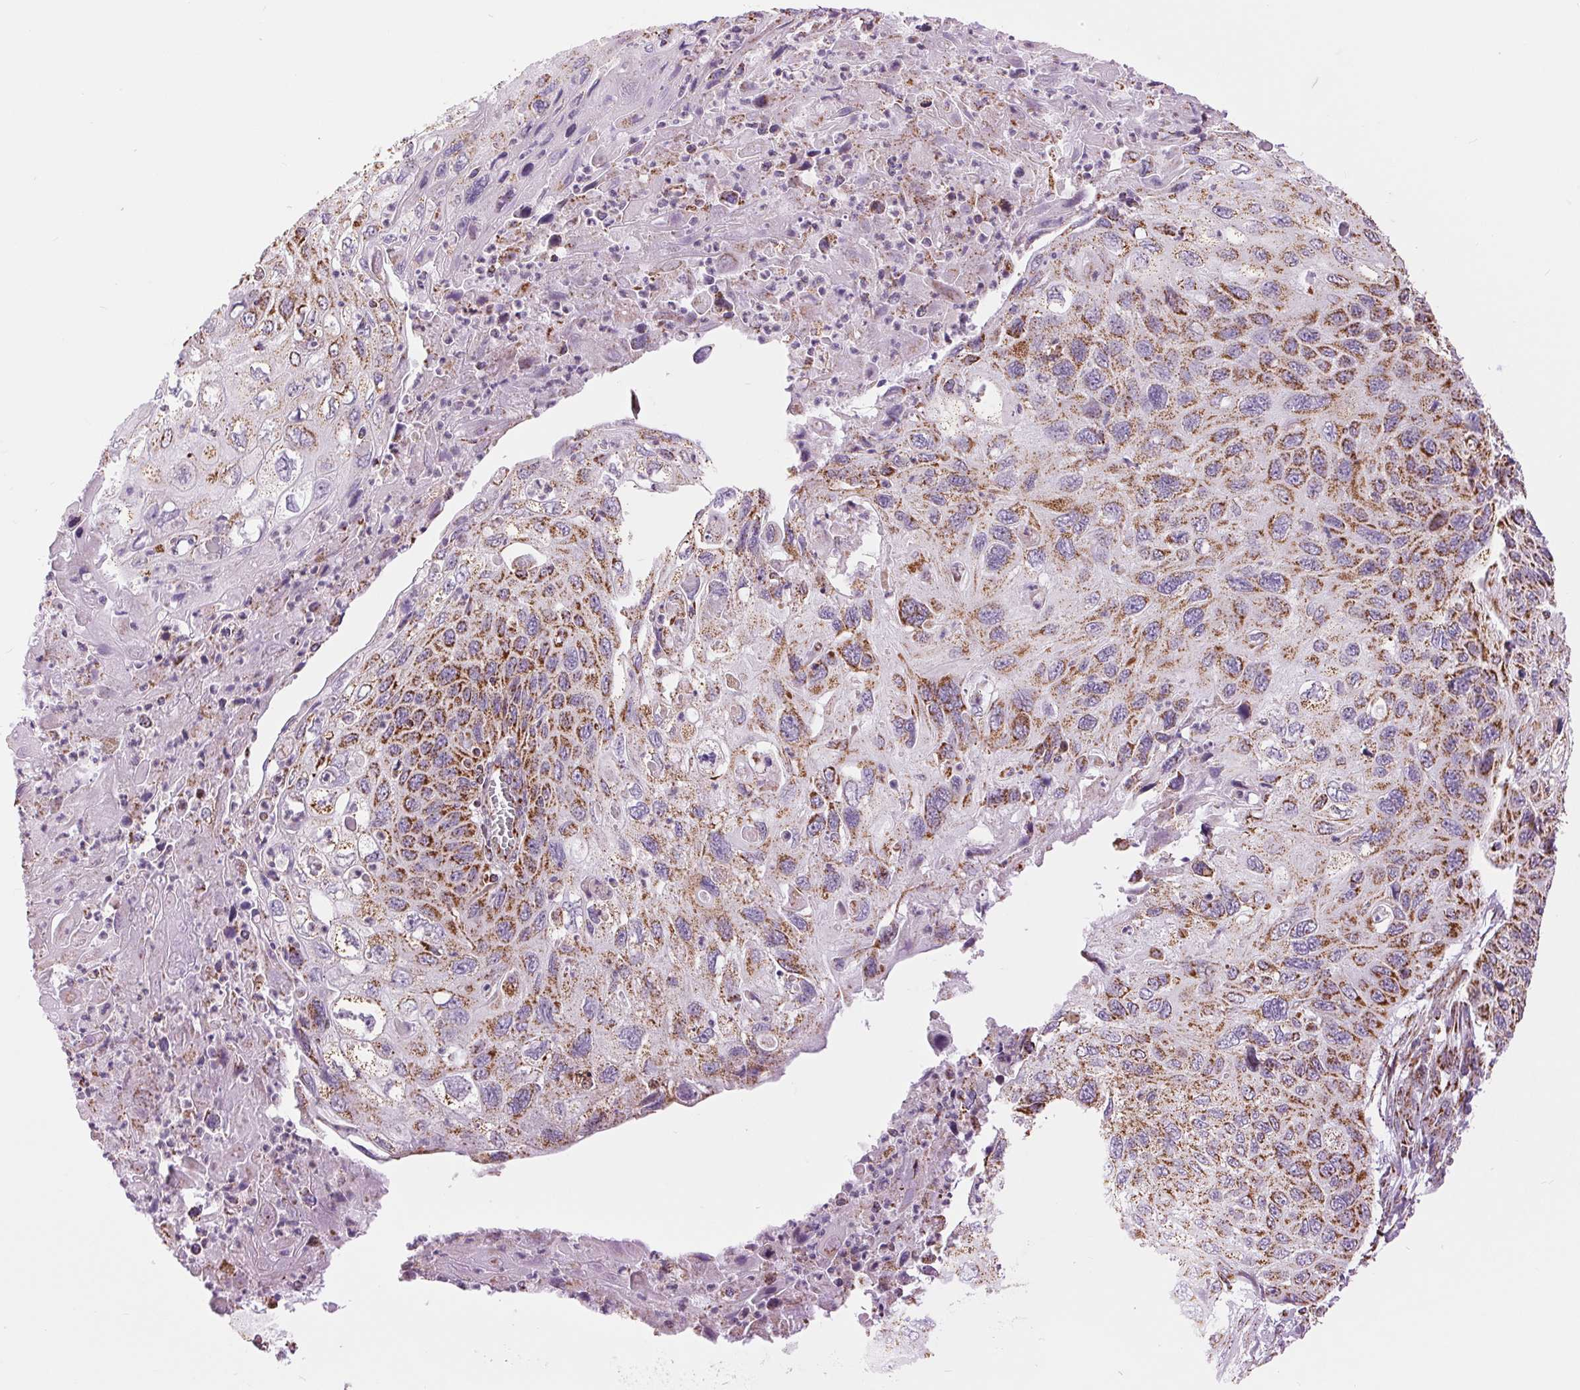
{"staining": {"intensity": "moderate", "quantity": "25%-75%", "location": "cytoplasmic/membranous"}, "tissue": "cervical cancer", "cell_type": "Tumor cells", "image_type": "cancer", "snomed": [{"axis": "morphology", "description": "Squamous cell carcinoma, NOS"}, {"axis": "topography", "description": "Cervix"}], "caption": "IHC (DAB (3,3'-diaminobenzidine)) staining of squamous cell carcinoma (cervical) shows moderate cytoplasmic/membranous protein staining in about 25%-75% of tumor cells.", "gene": "ATP5PB", "patient": {"sex": "female", "age": 70}}